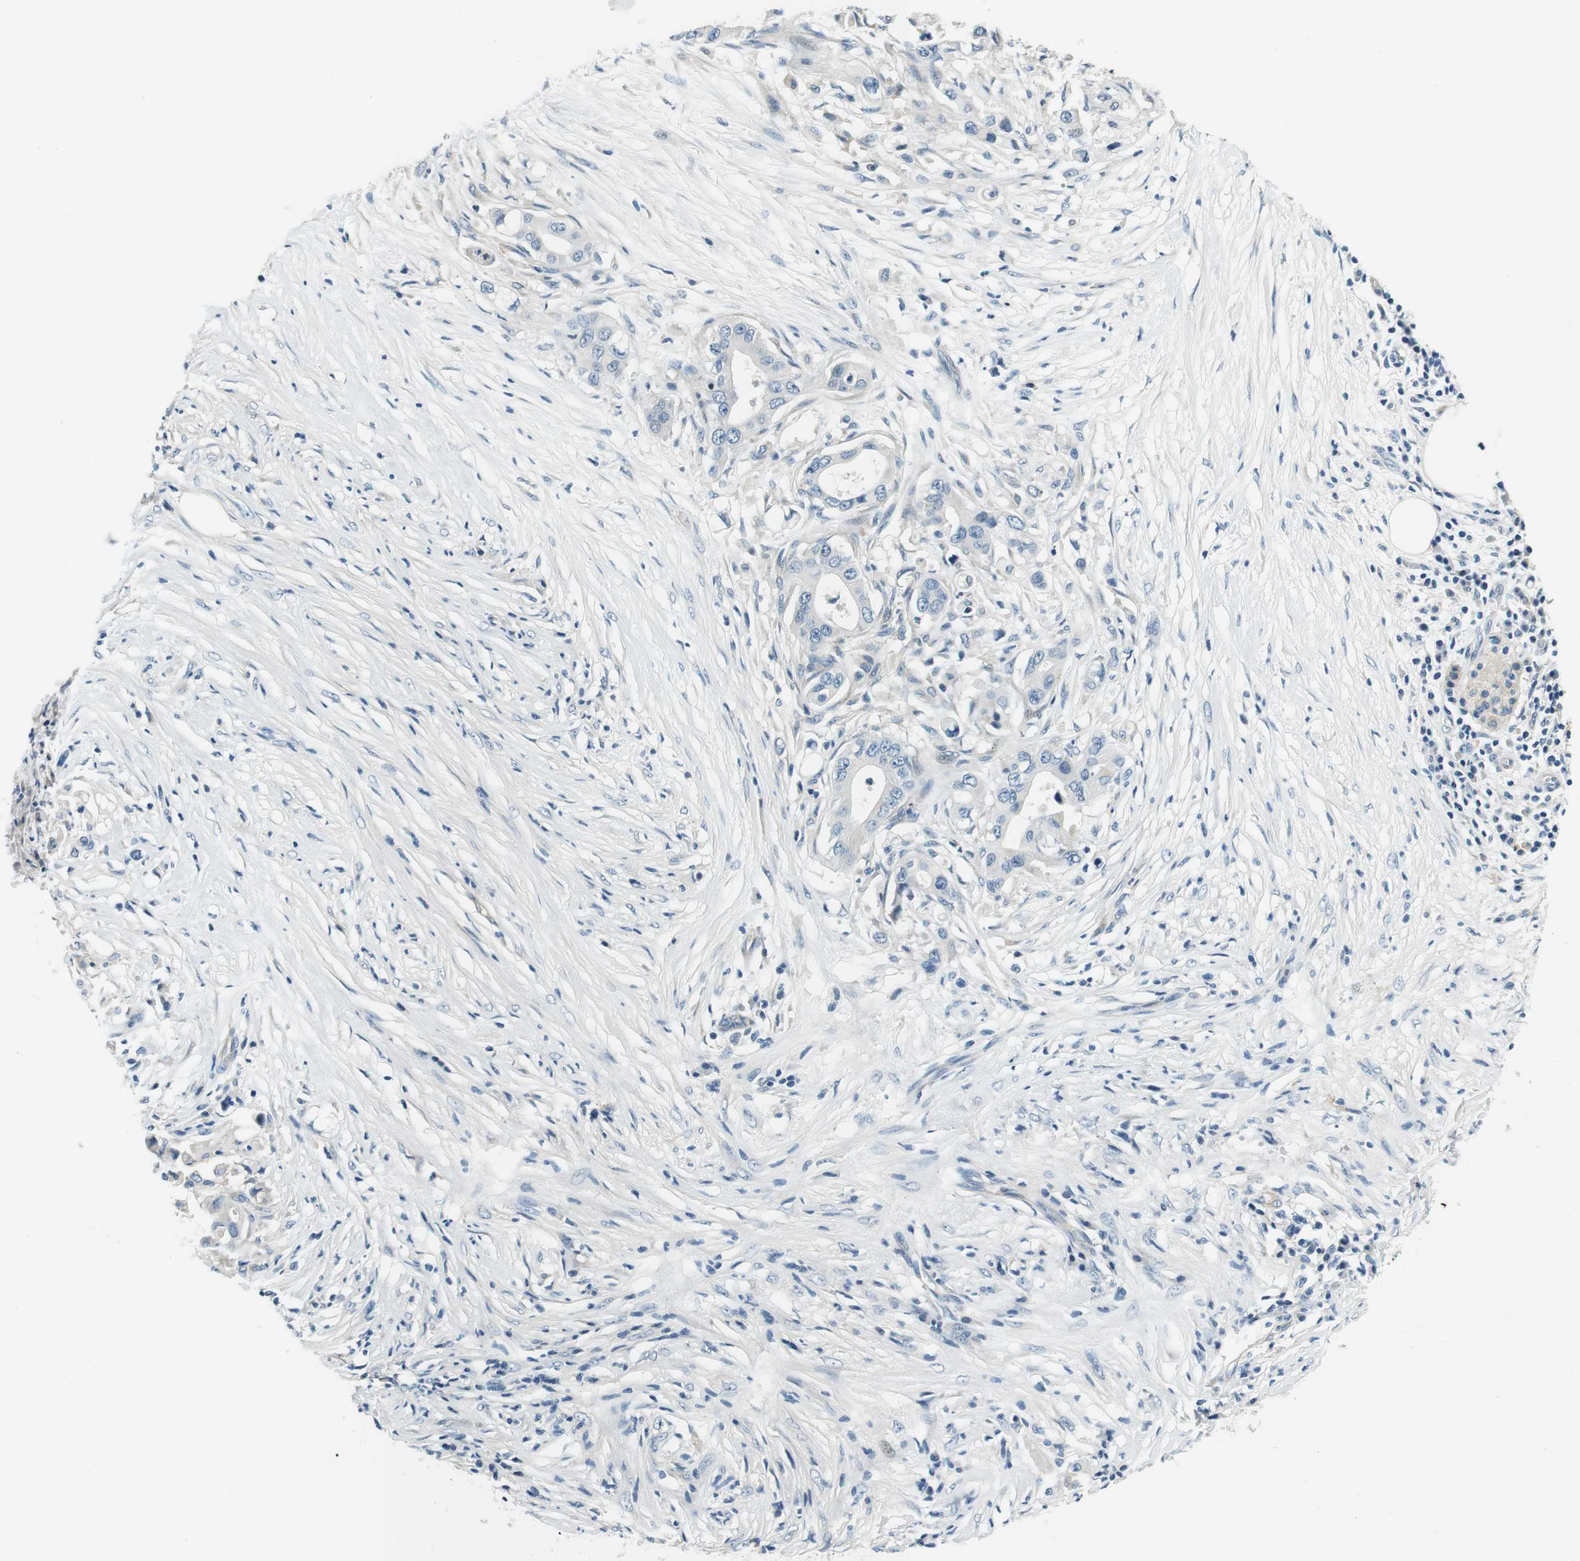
{"staining": {"intensity": "negative", "quantity": "none", "location": "none"}, "tissue": "pancreatic cancer", "cell_type": "Tumor cells", "image_type": "cancer", "snomed": [{"axis": "morphology", "description": "Adenocarcinoma, NOS"}, {"axis": "topography", "description": "Pancreas"}], "caption": "A photomicrograph of human pancreatic adenocarcinoma is negative for staining in tumor cells. (Brightfield microscopy of DAB immunohistochemistry (IHC) at high magnification).", "gene": "KCNJ5", "patient": {"sex": "male", "age": 77}}